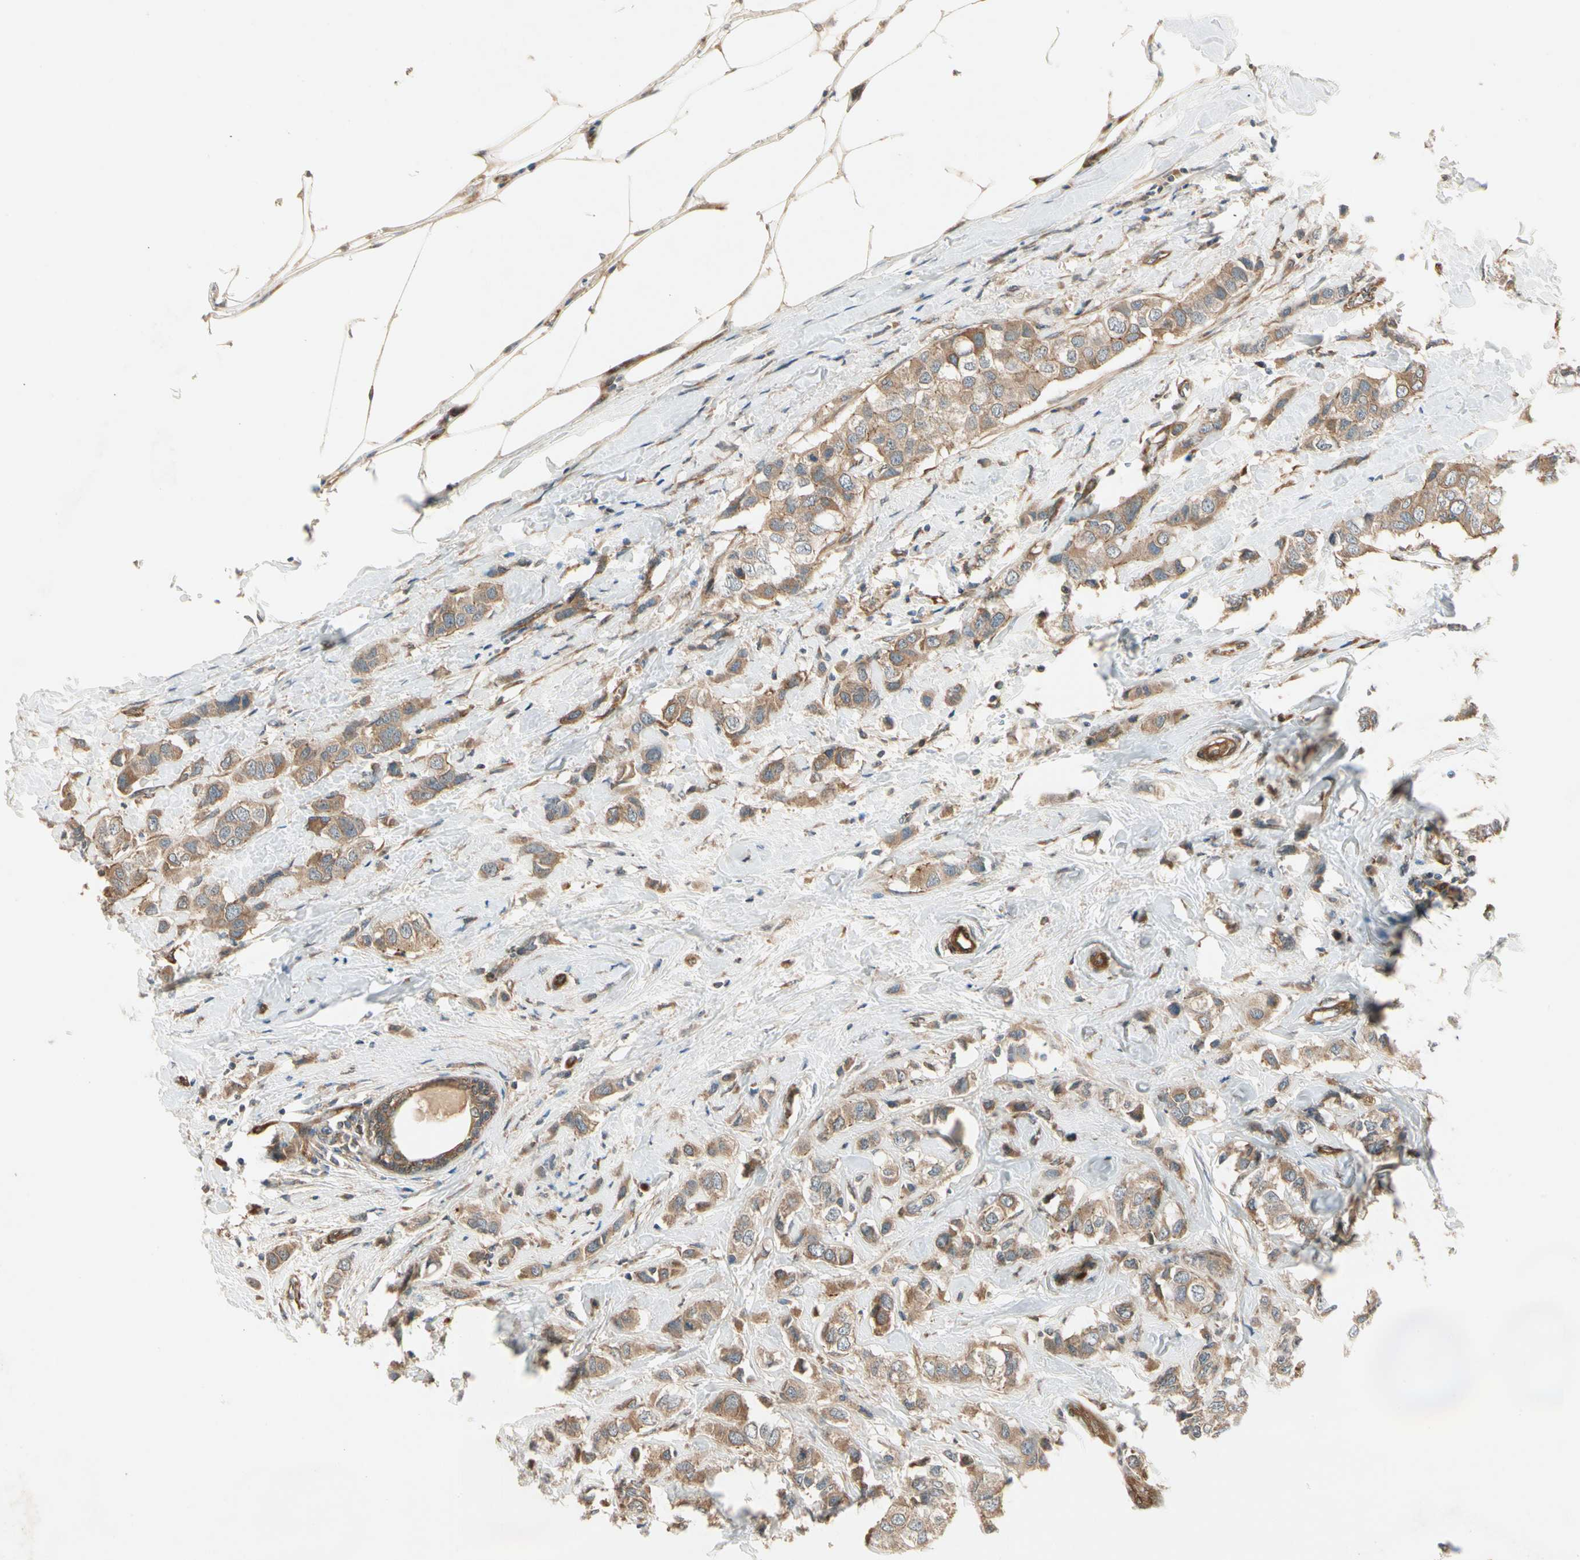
{"staining": {"intensity": "moderate", "quantity": ">75%", "location": "cytoplasmic/membranous"}, "tissue": "breast cancer", "cell_type": "Tumor cells", "image_type": "cancer", "snomed": [{"axis": "morphology", "description": "Duct carcinoma"}, {"axis": "topography", "description": "Breast"}], "caption": "Invasive ductal carcinoma (breast) stained with a protein marker displays moderate staining in tumor cells.", "gene": "ROCK2", "patient": {"sex": "female", "age": 50}}